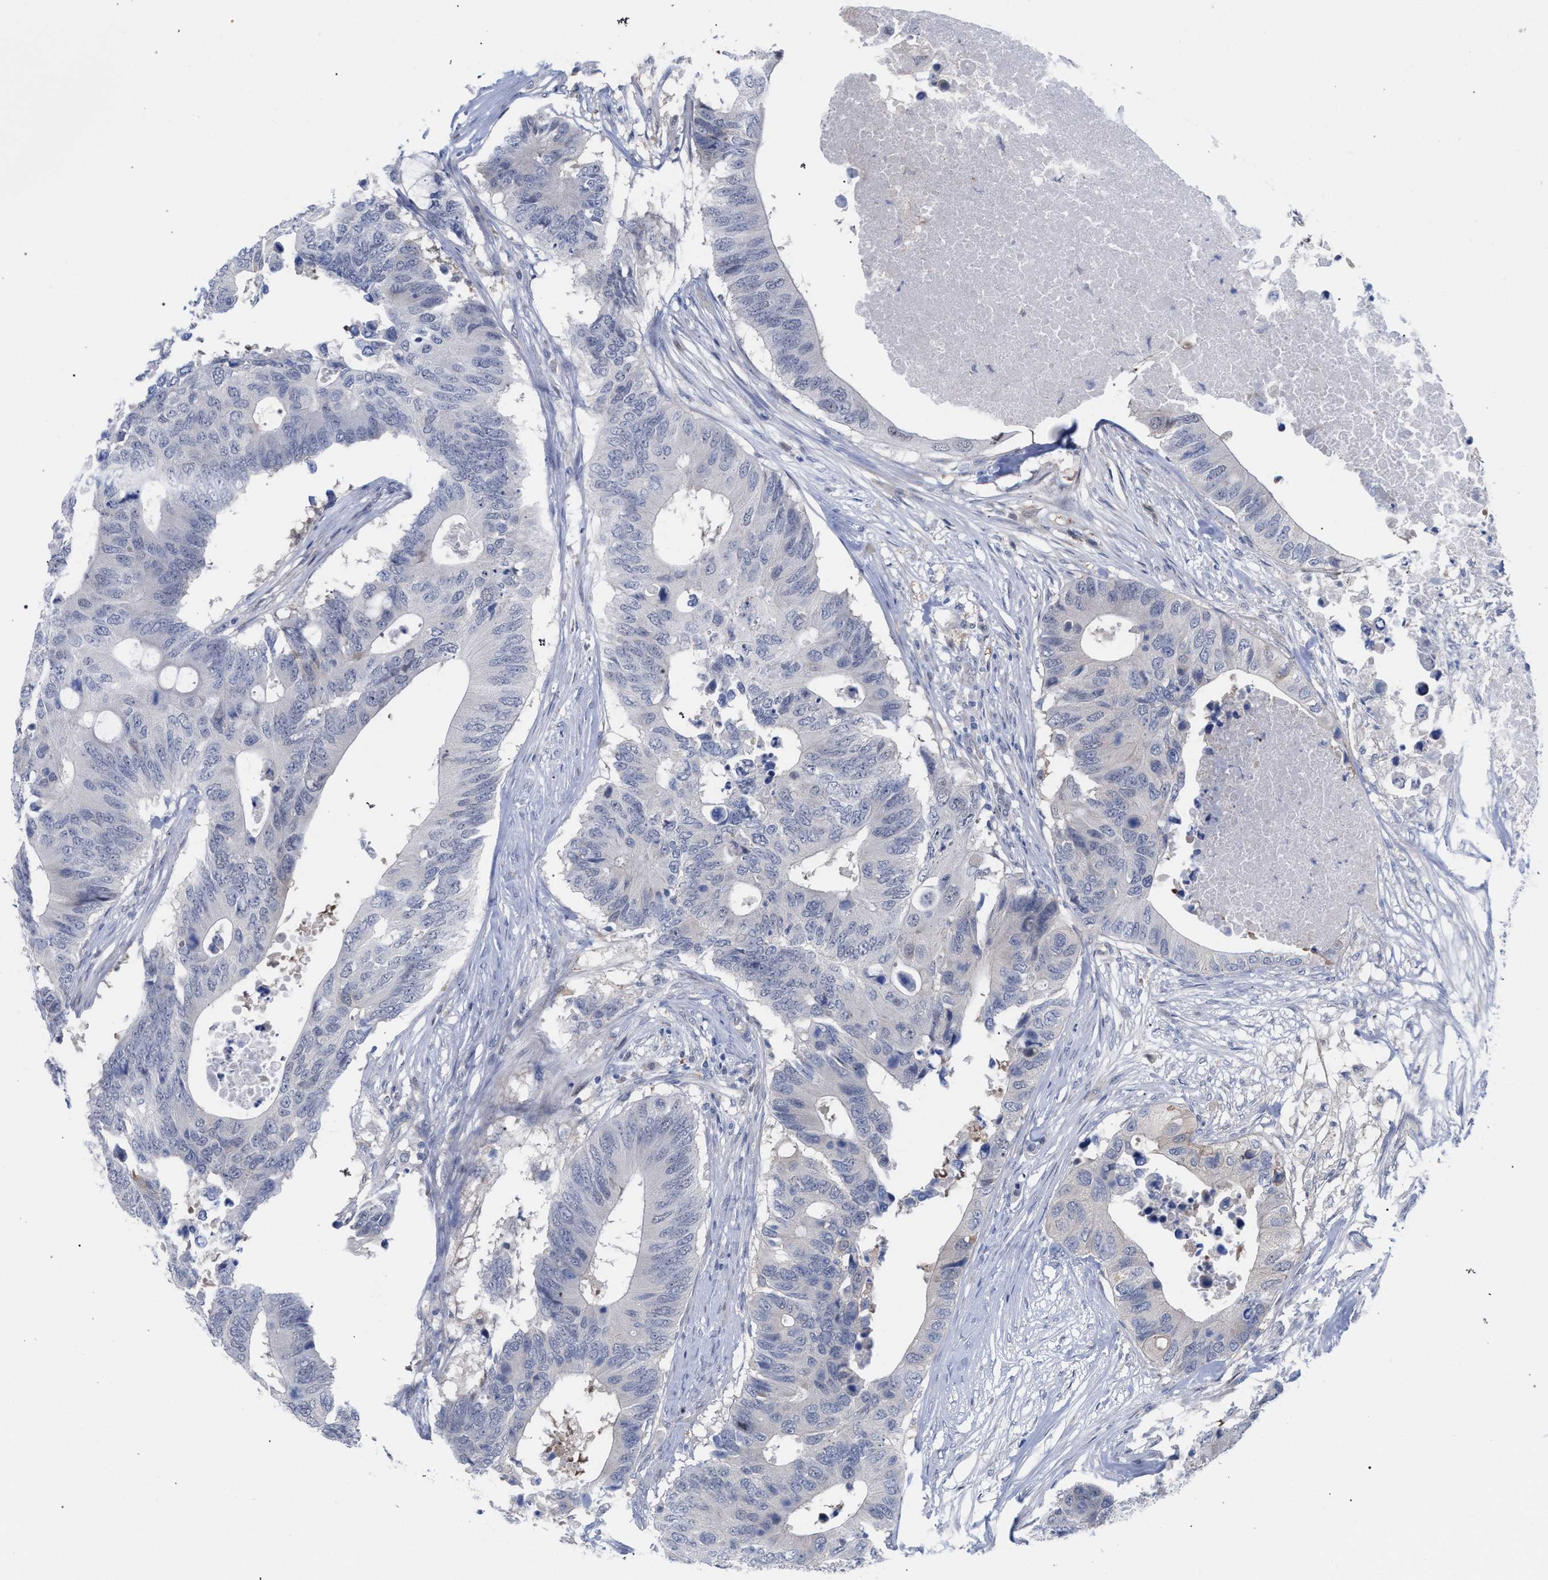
{"staining": {"intensity": "negative", "quantity": "none", "location": "none"}, "tissue": "colorectal cancer", "cell_type": "Tumor cells", "image_type": "cancer", "snomed": [{"axis": "morphology", "description": "Adenocarcinoma, NOS"}, {"axis": "topography", "description": "Colon"}], "caption": "Immunohistochemical staining of colorectal adenocarcinoma reveals no significant expression in tumor cells.", "gene": "FHOD3", "patient": {"sex": "male", "age": 71}}